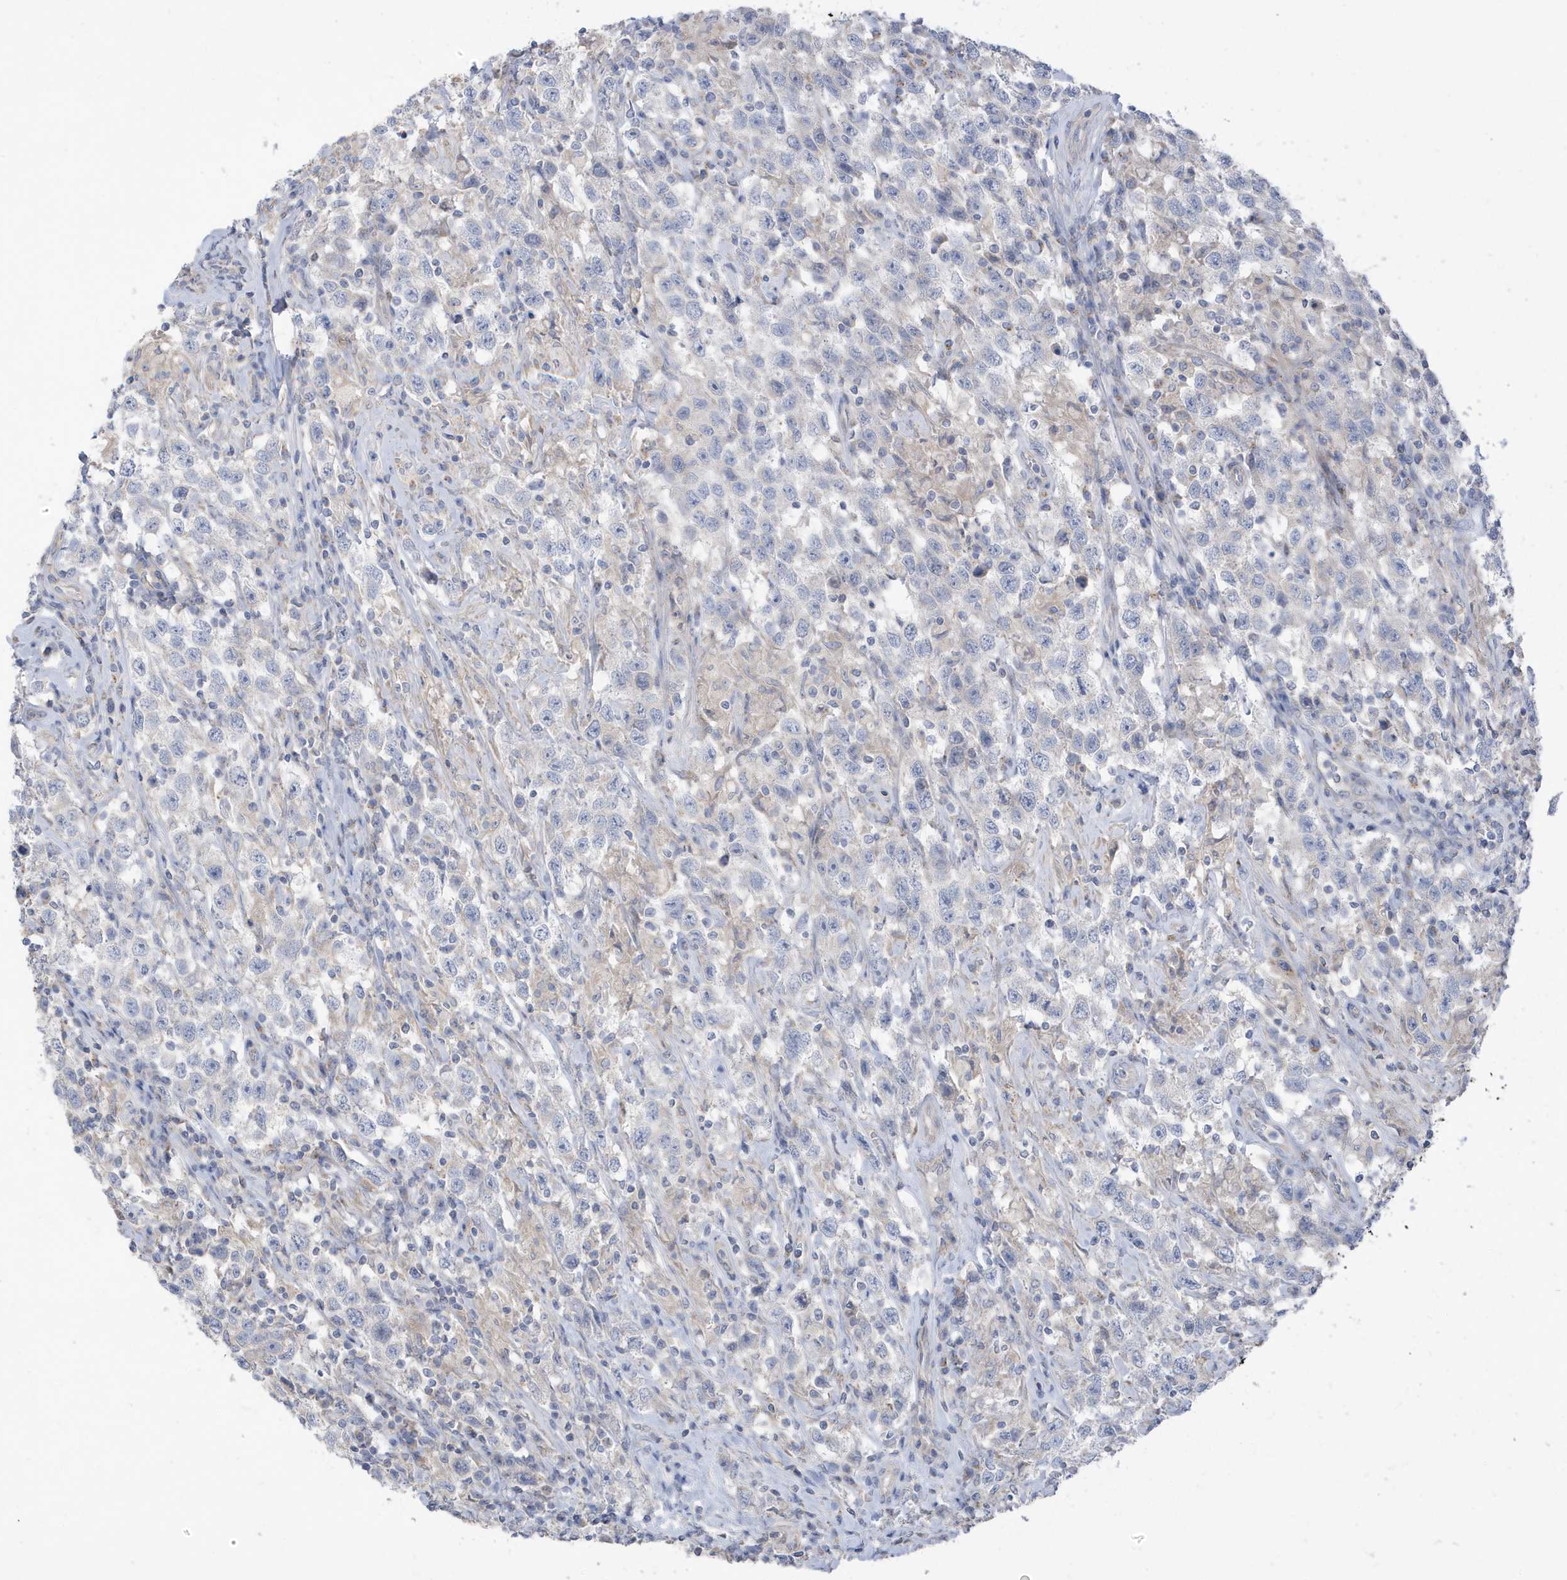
{"staining": {"intensity": "negative", "quantity": "none", "location": "none"}, "tissue": "testis cancer", "cell_type": "Tumor cells", "image_type": "cancer", "snomed": [{"axis": "morphology", "description": "Seminoma, NOS"}, {"axis": "topography", "description": "Testis"}], "caption": "Seminoma (testis) was stained to show a protein in brown. There is no significant positivity in tumor cells. (DAB (3,3'-diaminobenzidine) immunohistochemistry, high magnification).", "gene": "ATP13A5", "patient": {"sex": "male", "age": 41}}